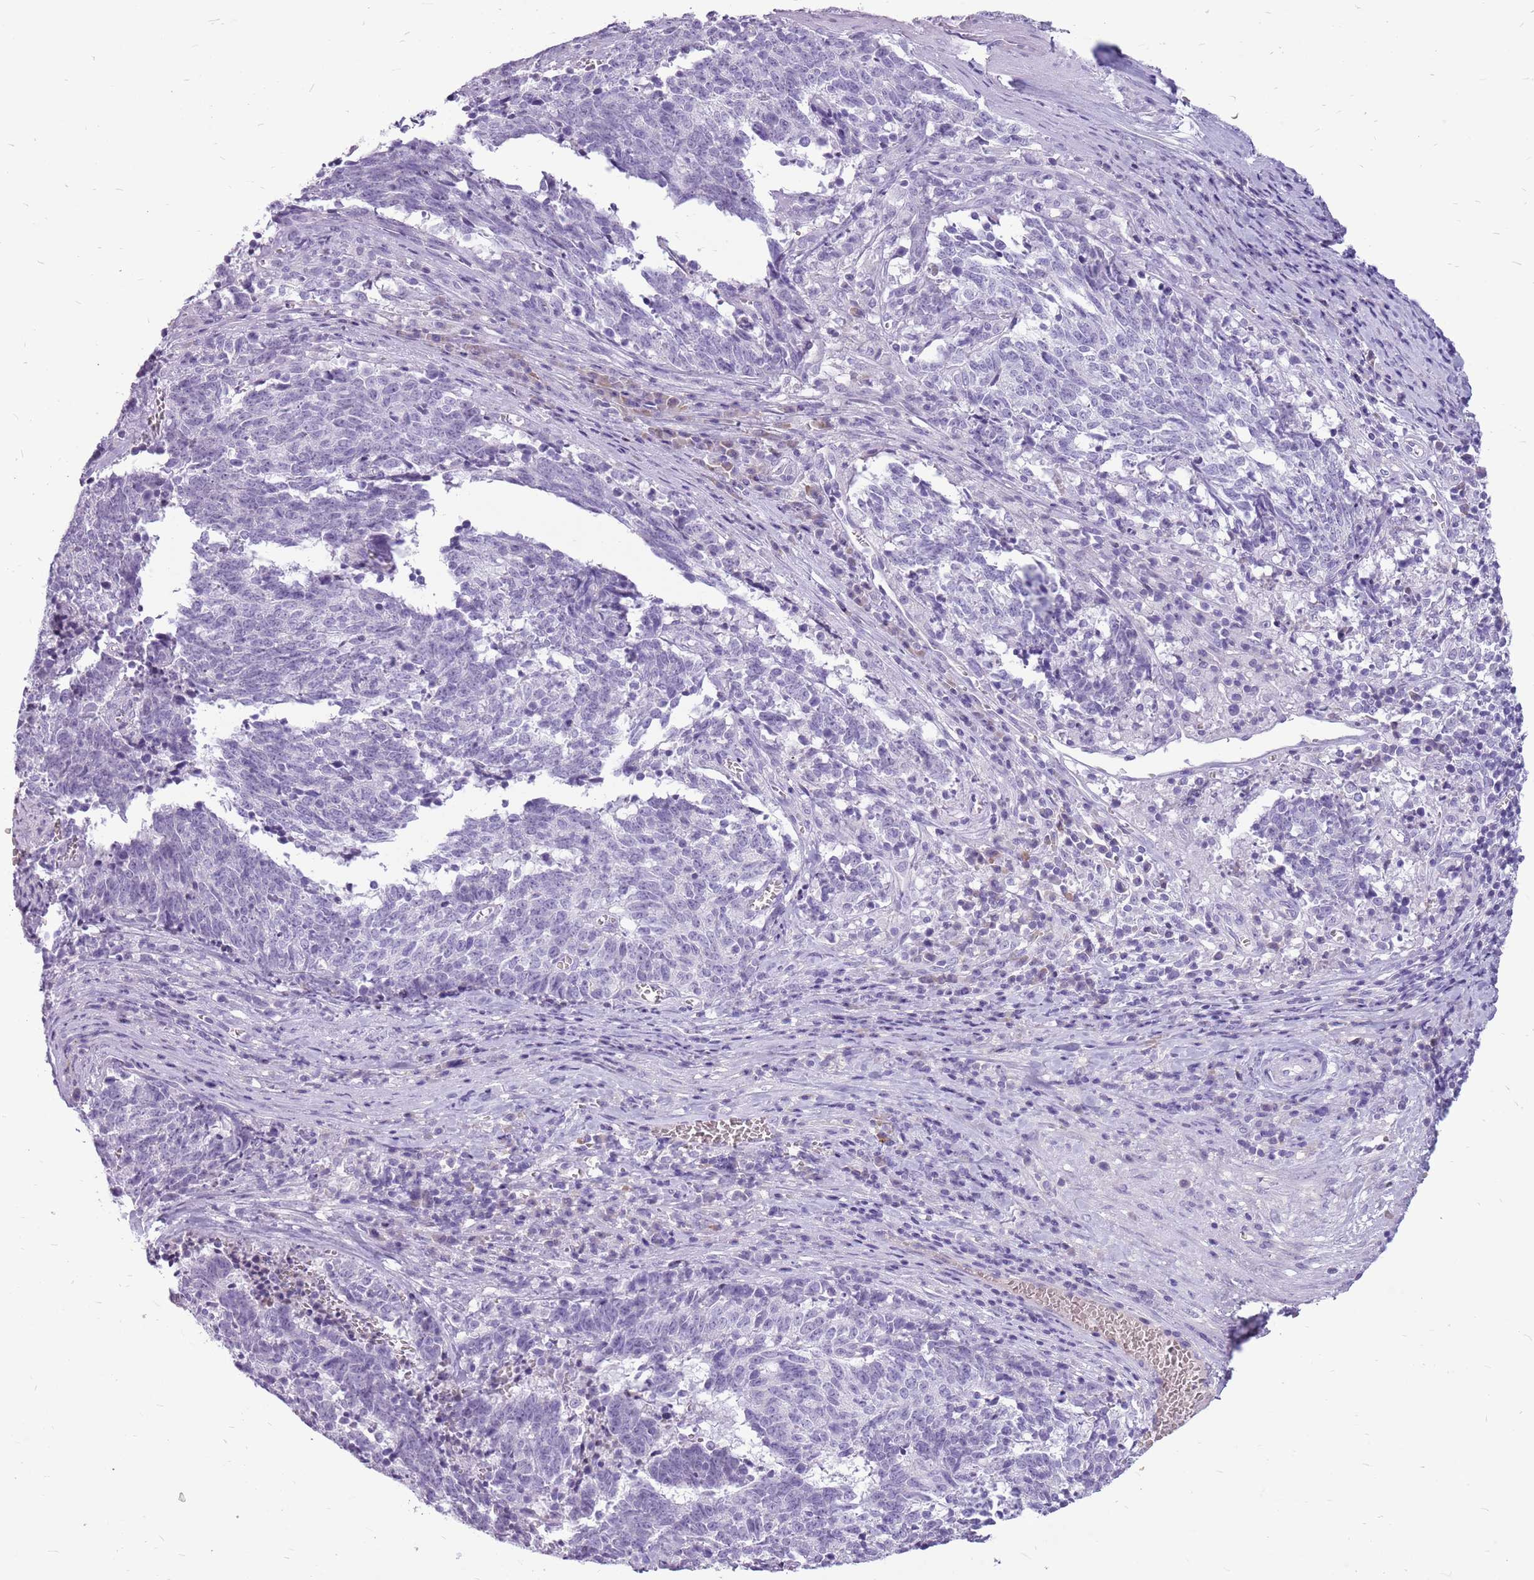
{"staining": {"intensity": "negative", "quantity": "none", "location": "none"}, "tissue": "cervical cancer", "cell_type": "Tumor cells", "image_type": "cancer", "snomed": [{"axis": "morphology", "description": "Squamous cell carcinoma, NOS"}, {"axis": "topography", "description": "Cervix"}], "caption": "Histopathology image shows no protein expression in tumor cells of cervical cancer tissue. (DAB immunohistochemistry with hematoxylin counter stain).", "gene": "ZNF425", "patient": {"sex": "female", "age": 29}}